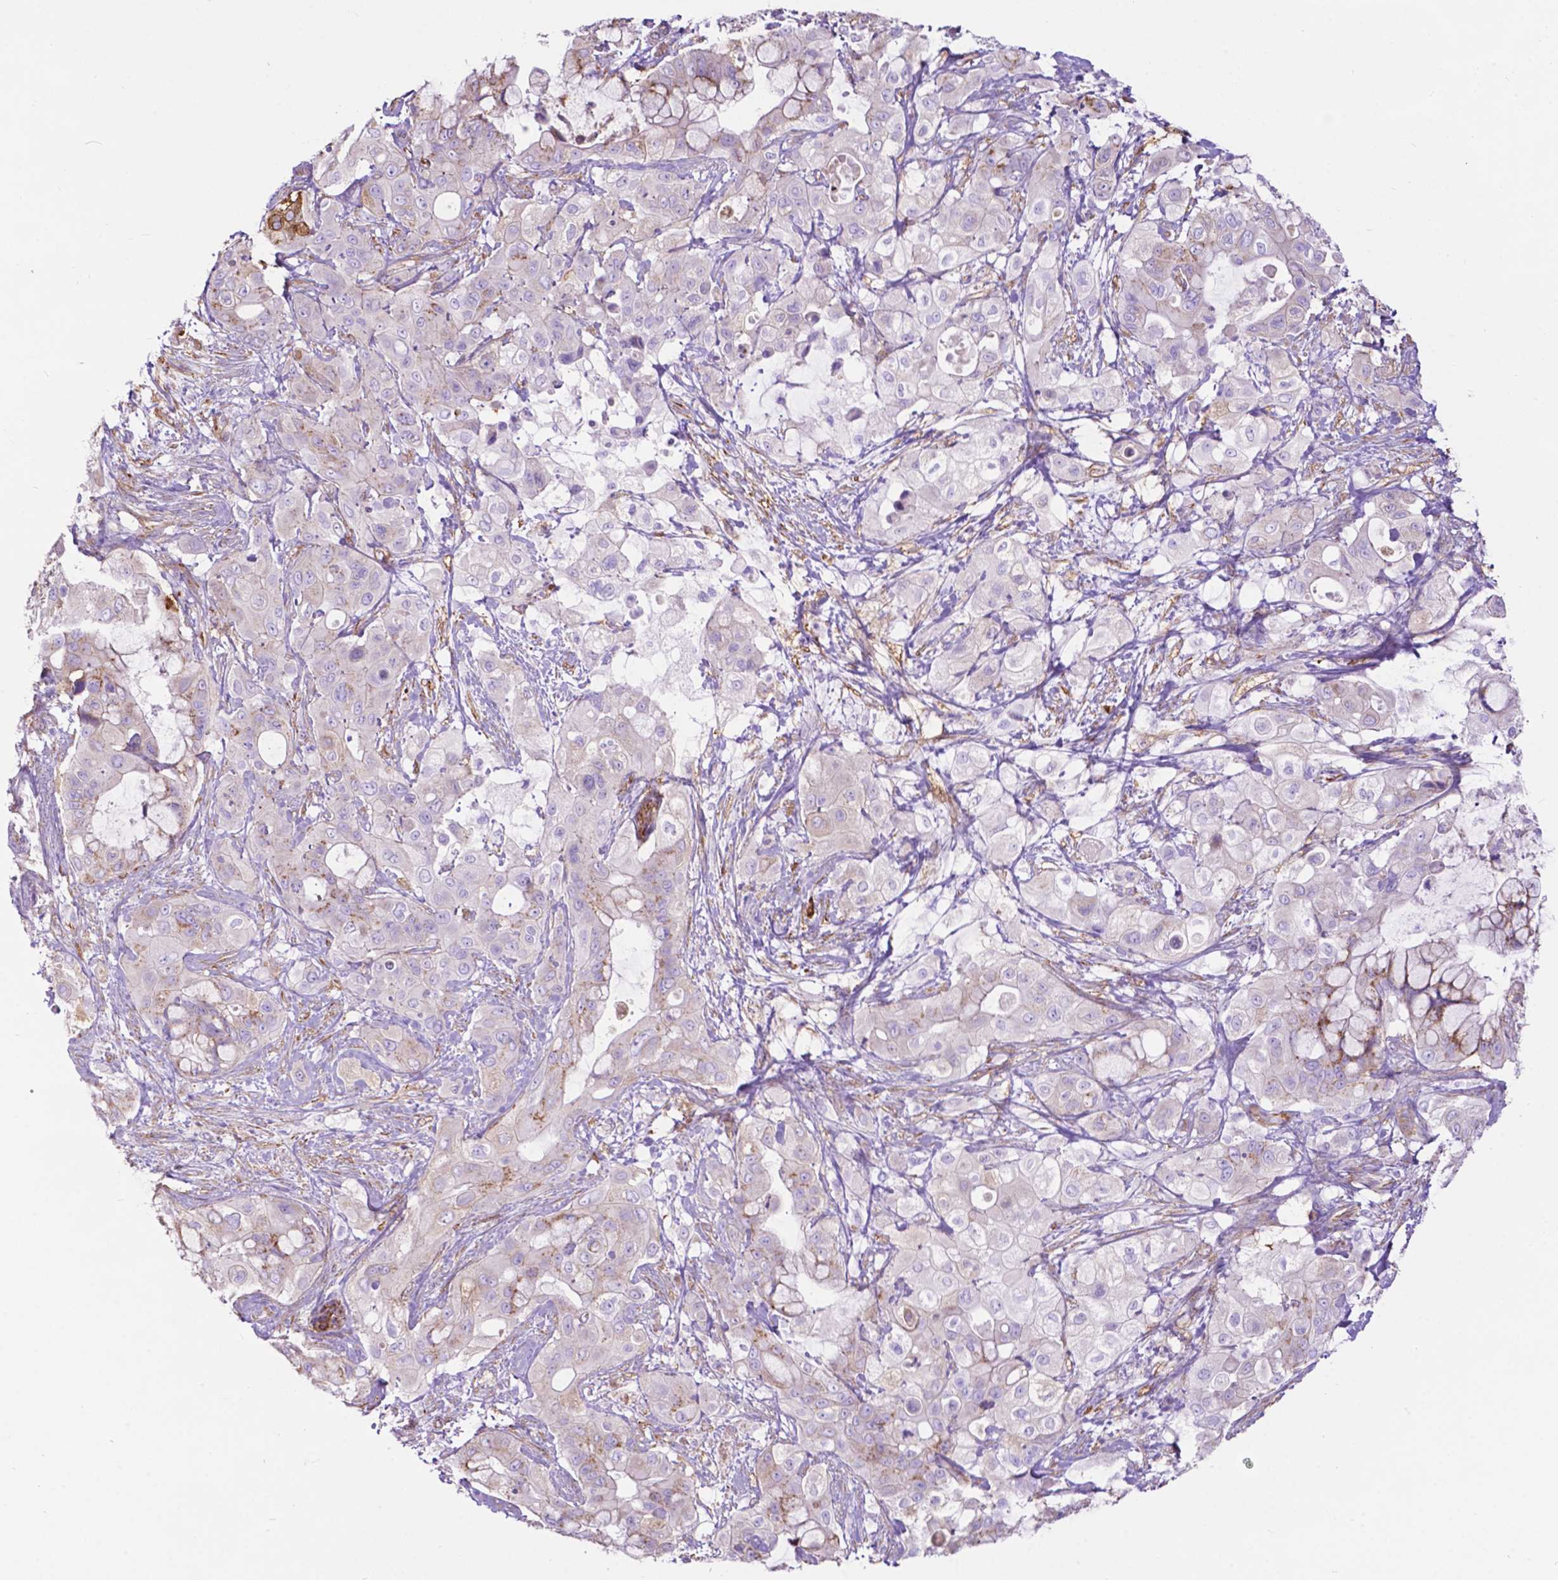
{"staining": {"intensity": "moderate", "quantity": "<25%", "location": "cytoplasmic/membranous"}, "tissue": "pancreatic cancer", "cell_type": "Tumor cells", "image_type": "cancer", "snomed": [{"axis": "morphology", "description": "Adenocarcinoma, NOS"}, {"axis": "topography", "description": "Pancreas"}], "caption": "Immunohistochemical staining of human adenocarcinoma (pancreatic) reveals low levels of moderate cytoplasmic/membranous staining in approximately <25% of tumor cells. Using DAB (brown) and hematoxylin (blue) stains, captured at high magnification using brightfield microscopy.", "gene": "PCDHA12", "patient": {"sex": "male", "age": 71}}